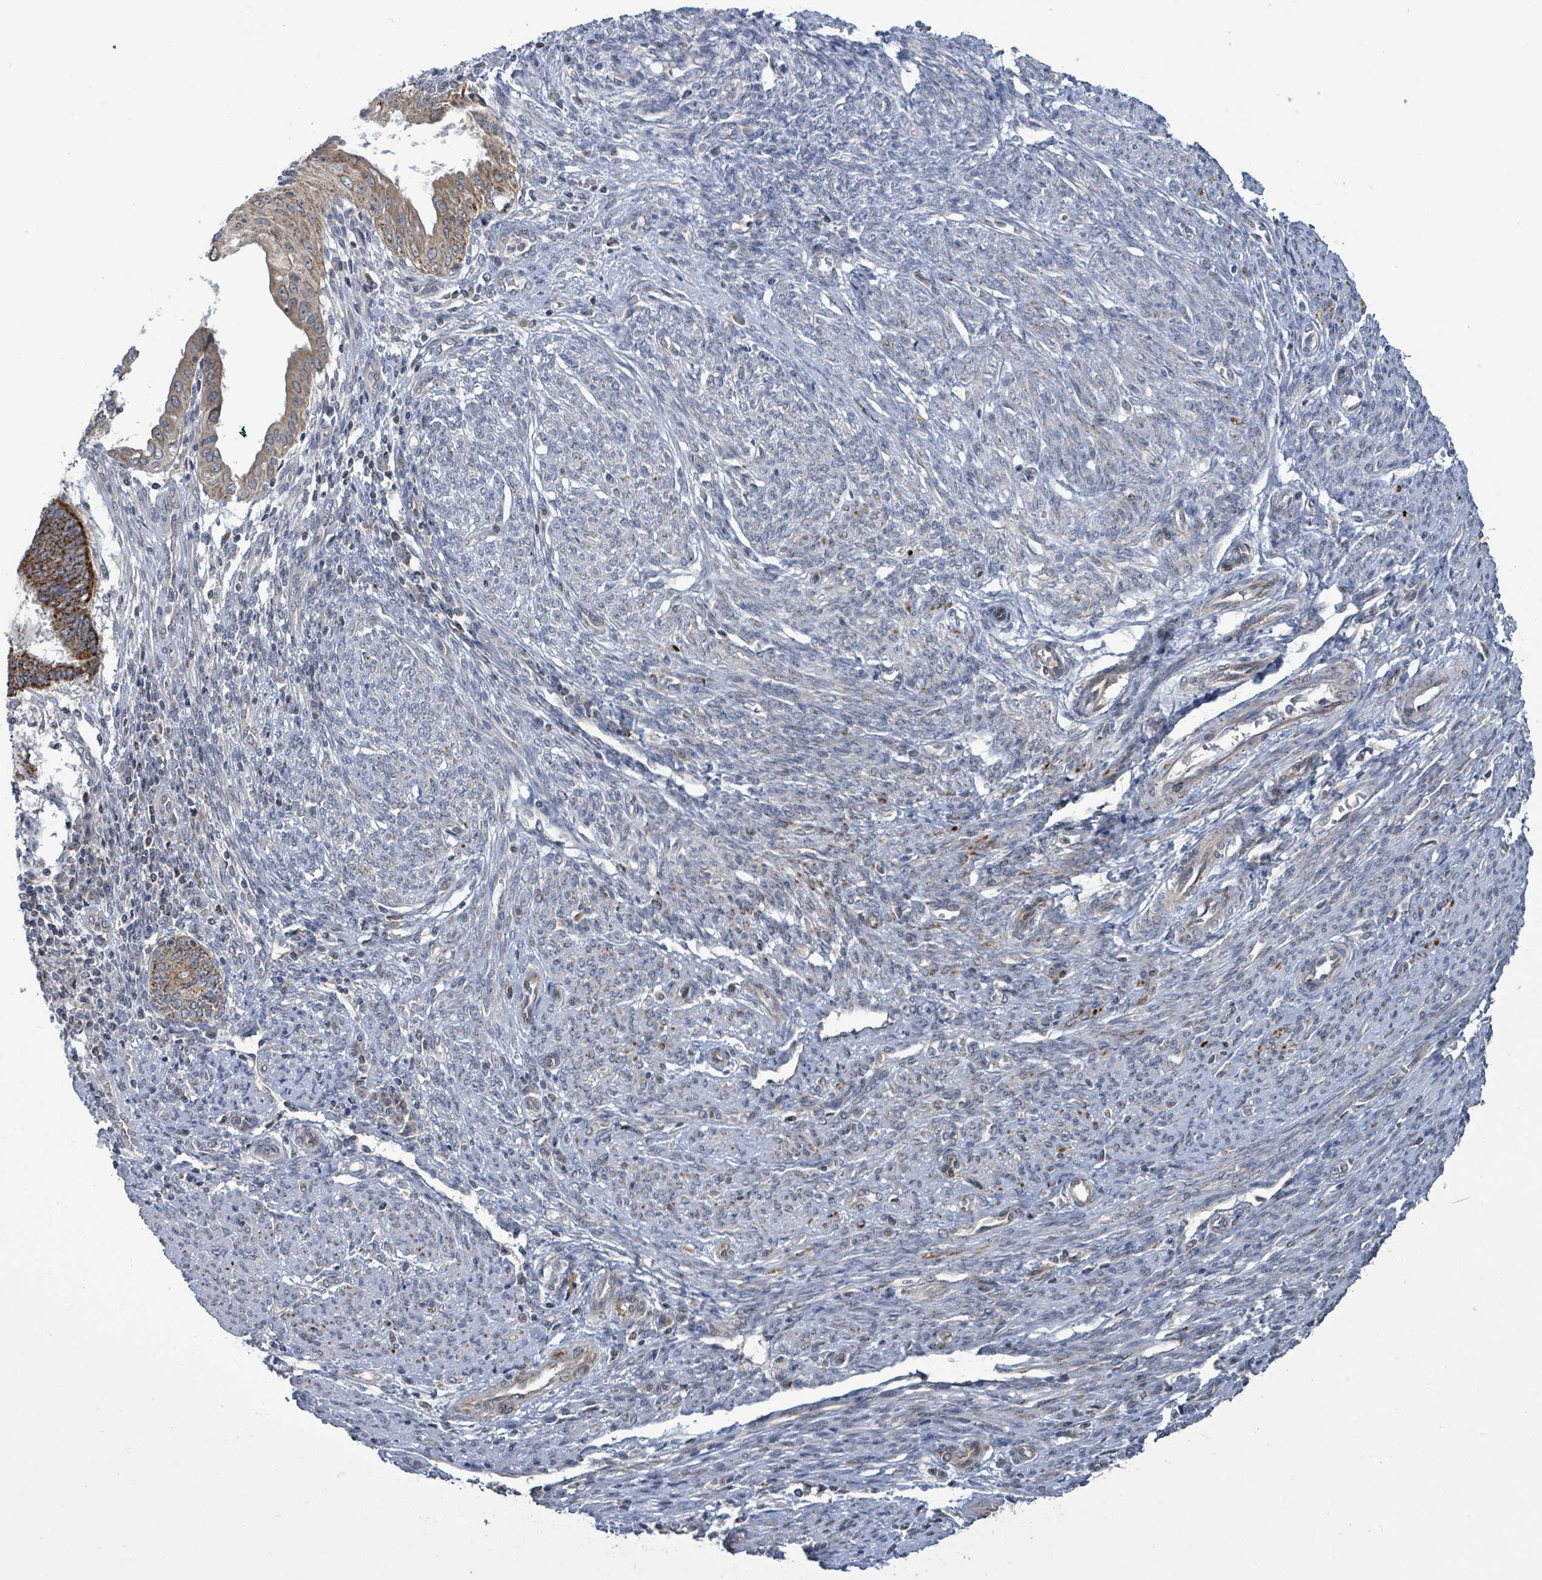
{"staining": {"intensity": "strong", "quantity": ">75%", "location": "cytoplasmic/membranous"}, "tissue": "endometrial cancer", "cell_type": "Tumor cells", "image_type": "cancer", "snomed": [{"axis": "morphology", "description": "Adenocarcinoma, NOS"}, {"axis": "topography", "description": "Uterus"}, {"axis": "topography", "description": "Endometrium"}], "caption": "Endometrial cancer tissue reveals strong cytoplasmic/membranous positivity in about >75% of tumor cells (DAB IHC with brightfield microscopy, high magnification).", "gene": "COQ10B", "patient": {"sex": "female", "age": 70}}